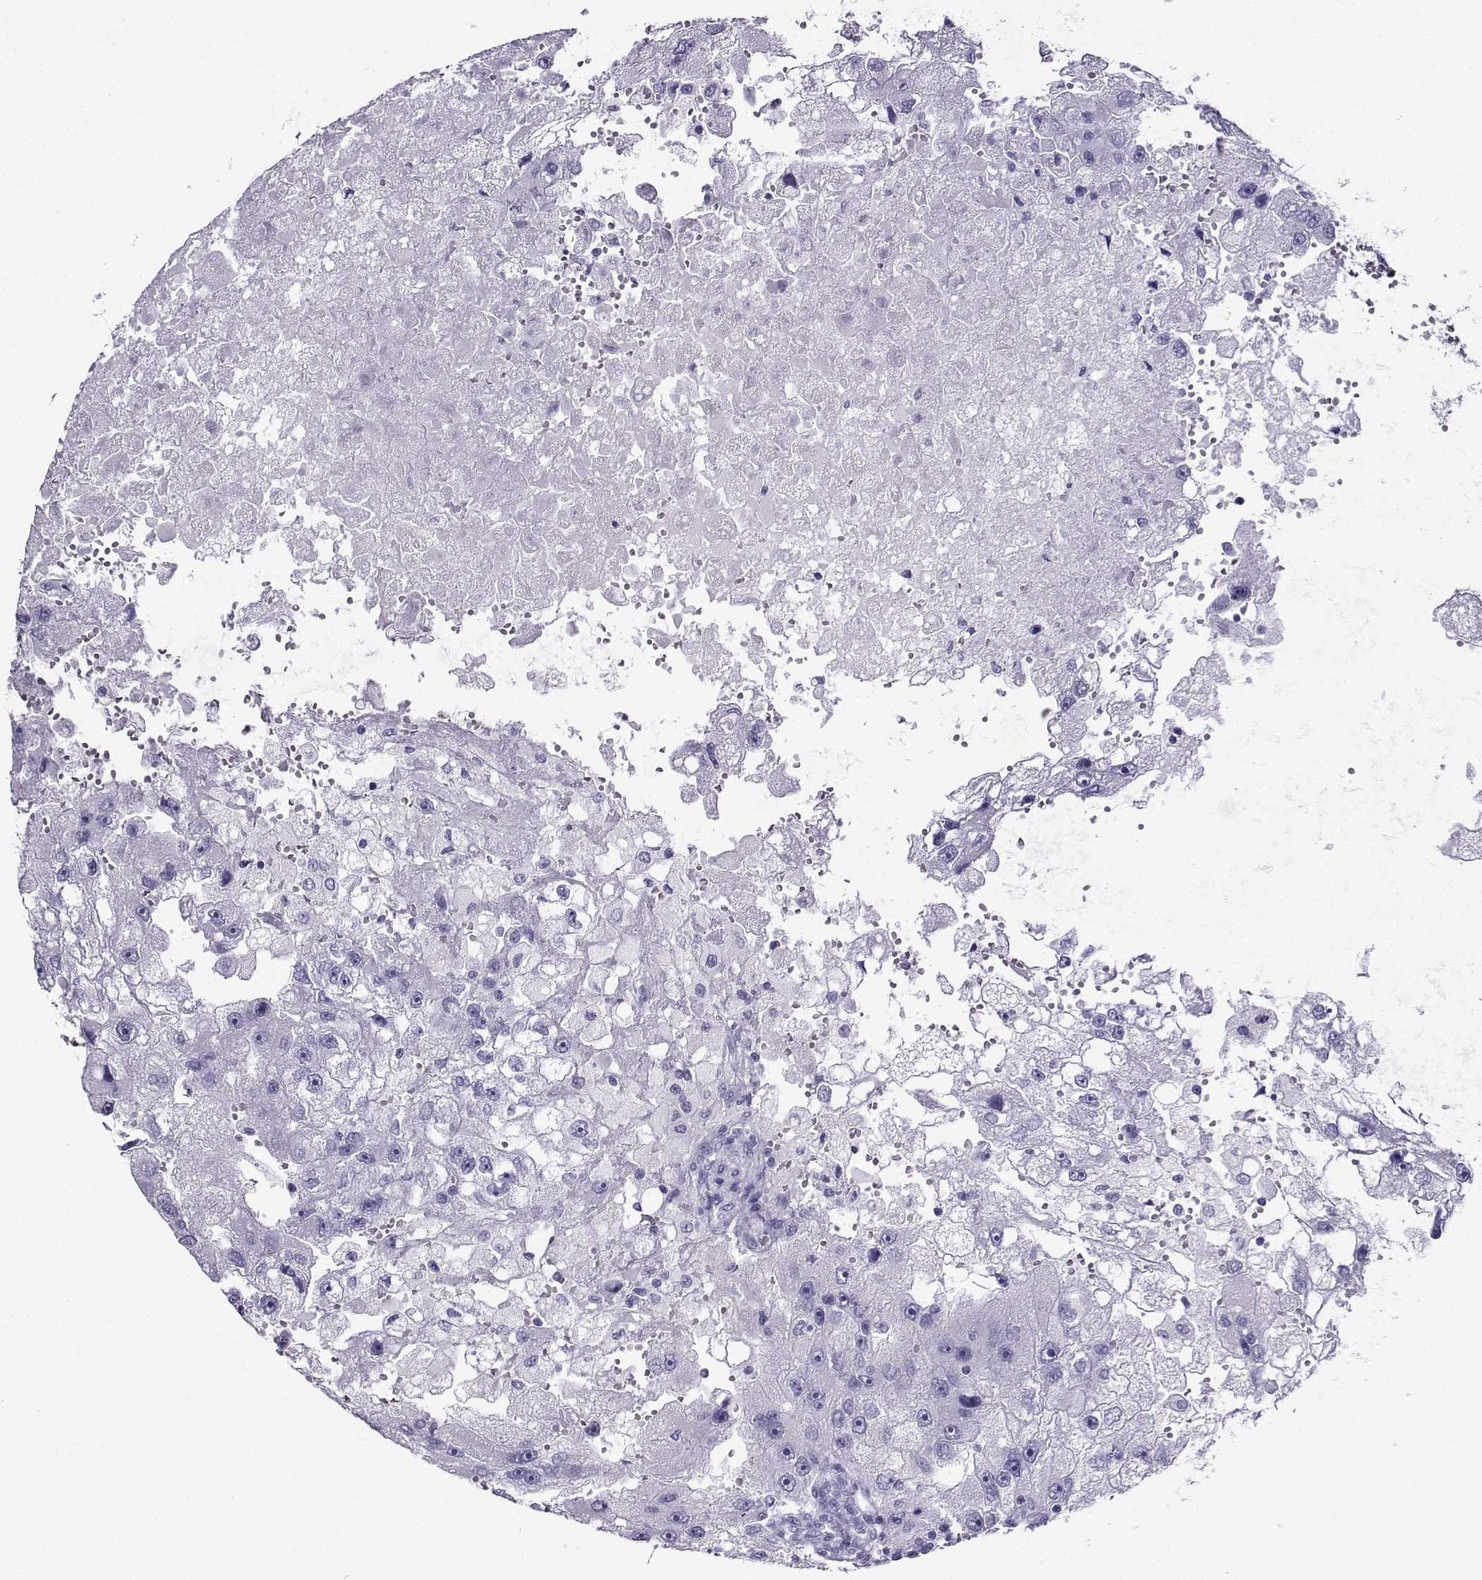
{"staining": {"intensity": "negative", "quantity": "none", "location": "none"}, "tissue": "renal cancer", "cell_type": "Tumor cells", "image_type": "cancer", "snomed": [{"axis": "morphology", "description": "Adenocarcinoma, NOS"}, {"axis": "topography", "description": "Kidney"}], "caption": "This is a micrograph of IHC staining of renal cancer, which shows no expression in tumor cells.", "gene": "CRYBB1", "patient": {"sex": "male", "age": 63}}